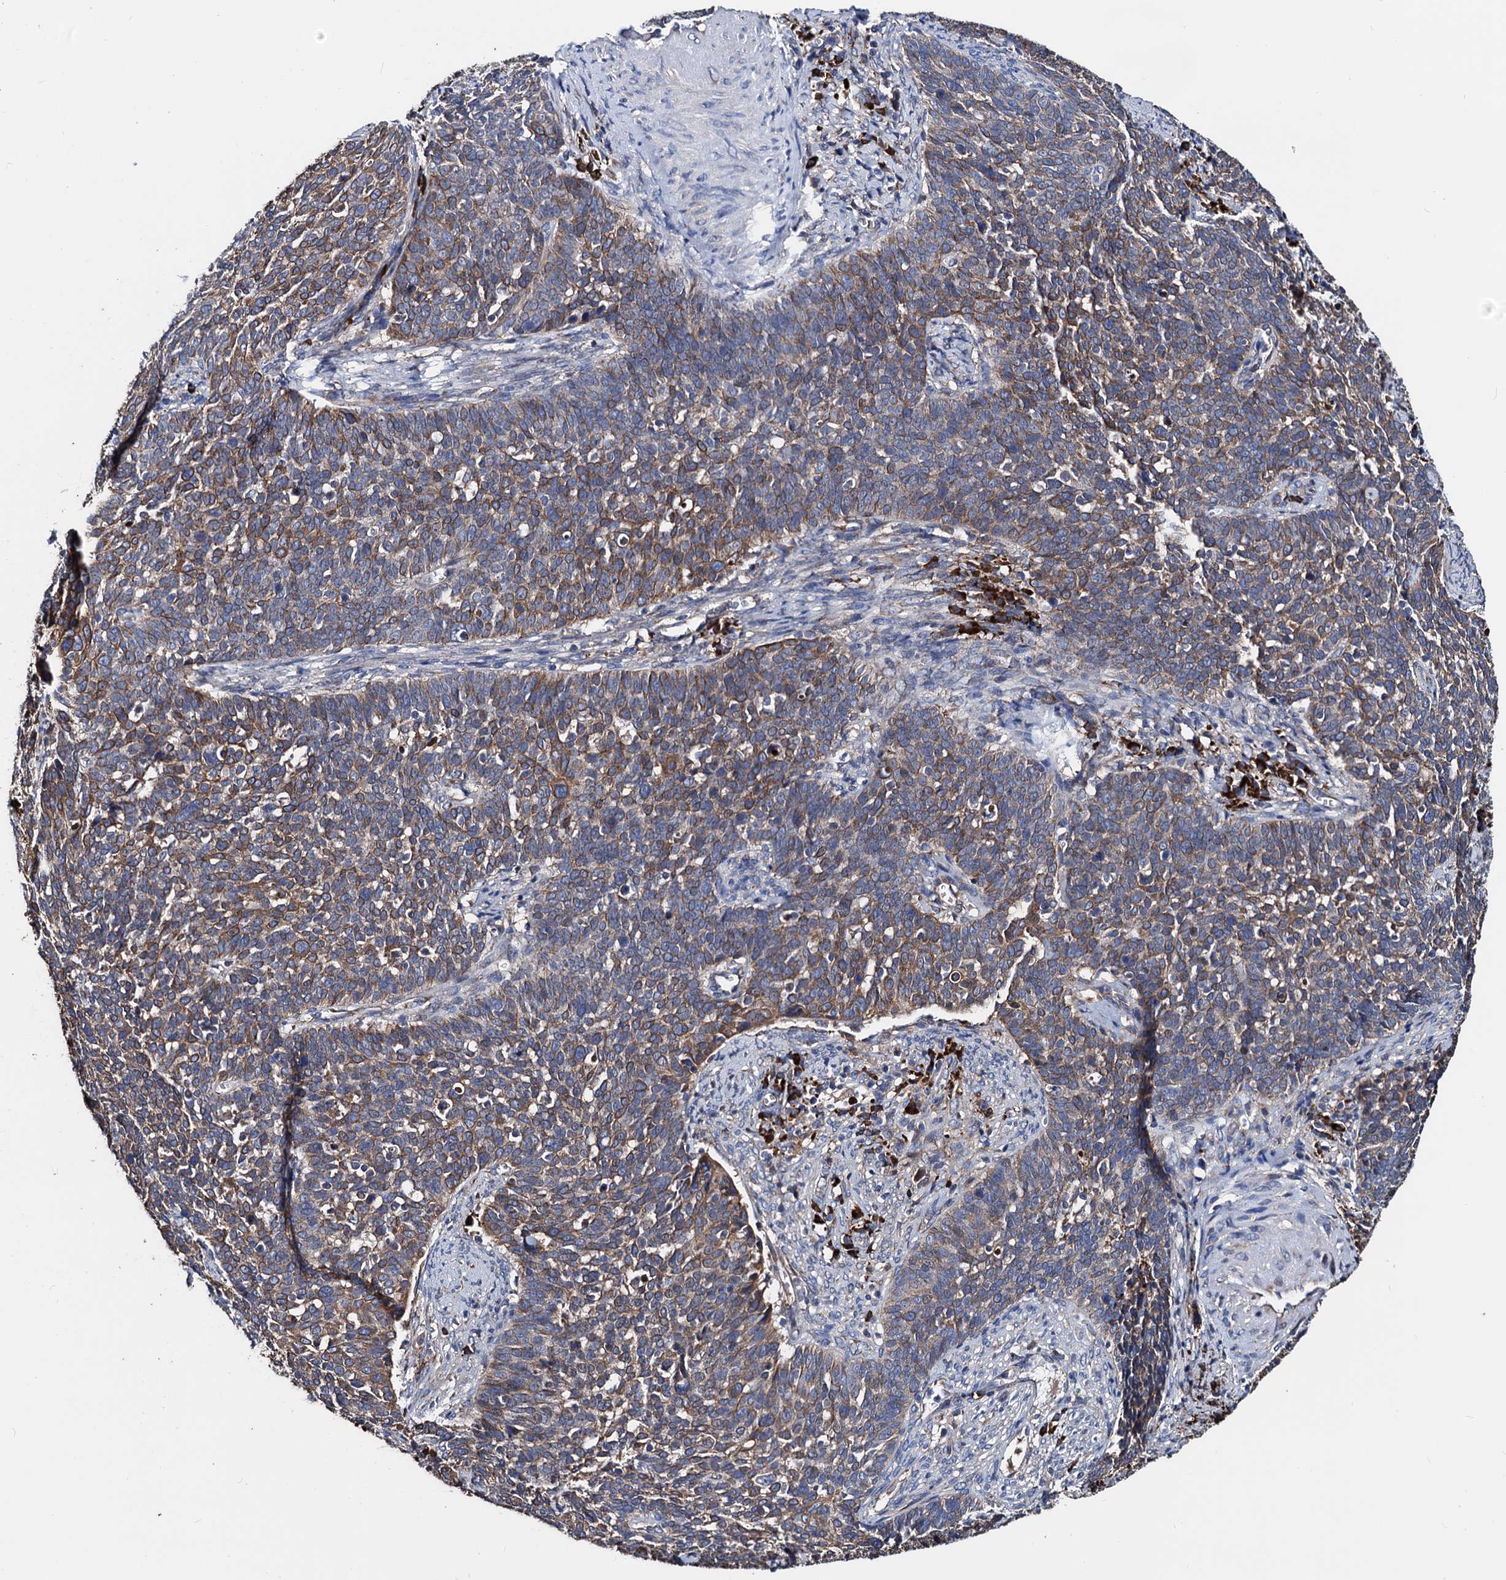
{"staining": {"intensity": "moderate", "quantity": ">75%", "location": "cytoplasmic/membranous"}, "tissue": "cervical cancer", "cell_type": "Tumor cells", "image_type": "cancer", "snomed": [{"axis": "morphology", "description": "Squamous cell carcinoma, NOS"}, {"axis": "topography", "description": "Cervix"}], "caption": "Tumor cells display medium levels of moderate cytoplasmic/membranous positivity in about >75% of cells in human cervical cancer.", "gene": "AKAP11", "patient": {"sex": "female", "age": 39}}